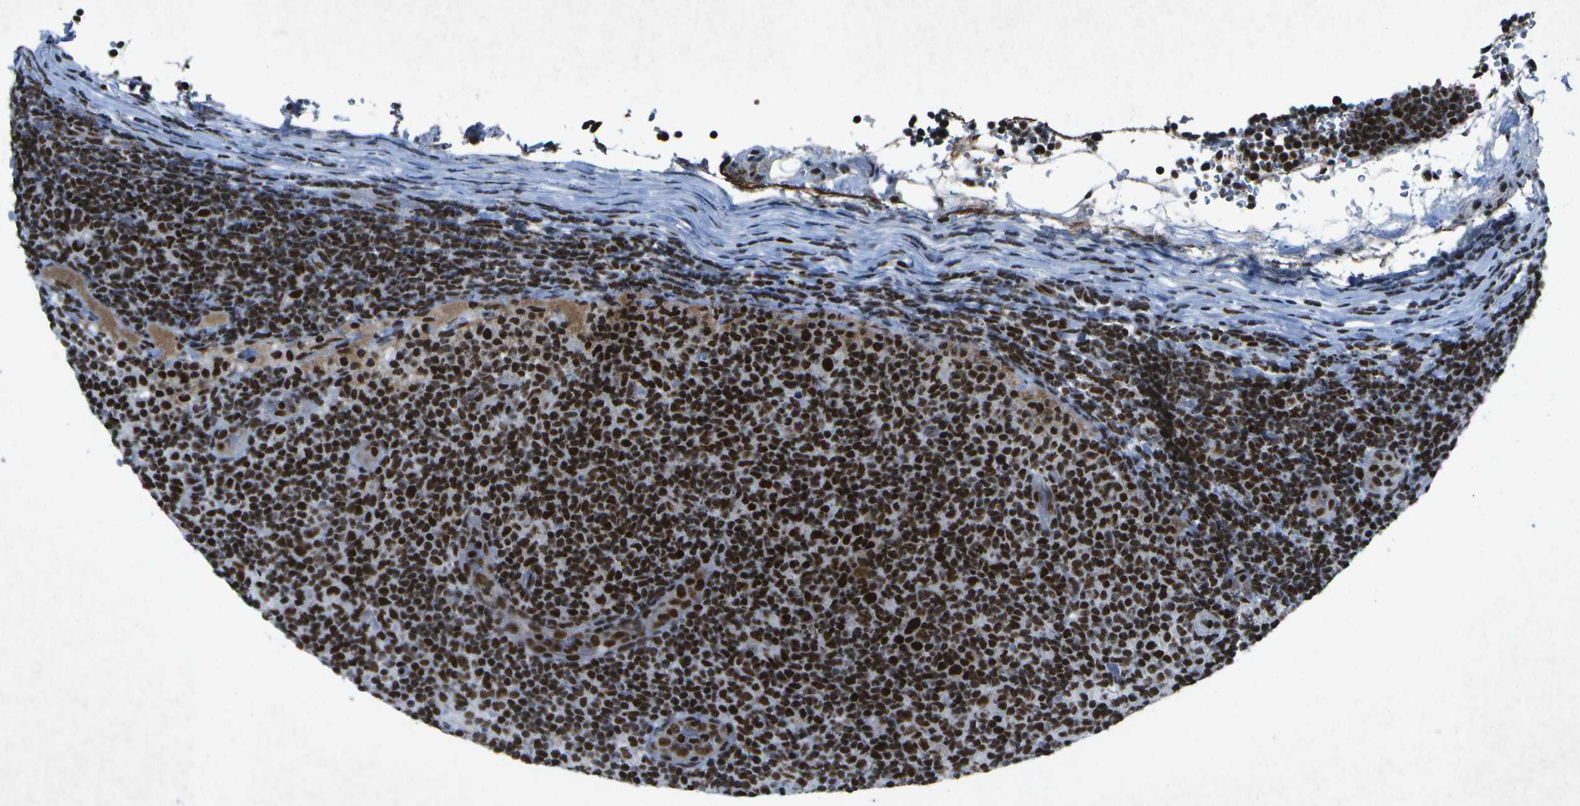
{"staining": {"intensity": "strong", "quantity": ">75%", "location": "nuclear"}, "tissue": "lymphoma", "cell_type": "Tumor cells", "image_type": "cancer", "snomed": [{"axis": "morphology", "description": "Malignant lymphoma, non-Hodgkin's type, Low grade"}, {"axis": "topography", "description": "Lymph node"}], "caption": "This is a photomicrograph of immunohistochemistry staining of malignant lymphoma, non-Hodgkin's type (low-grade), which shows strong staining in the nuclear of tumor cells.", "gene": "MTA2", "patient": {"sex": "male", "age": 83}}